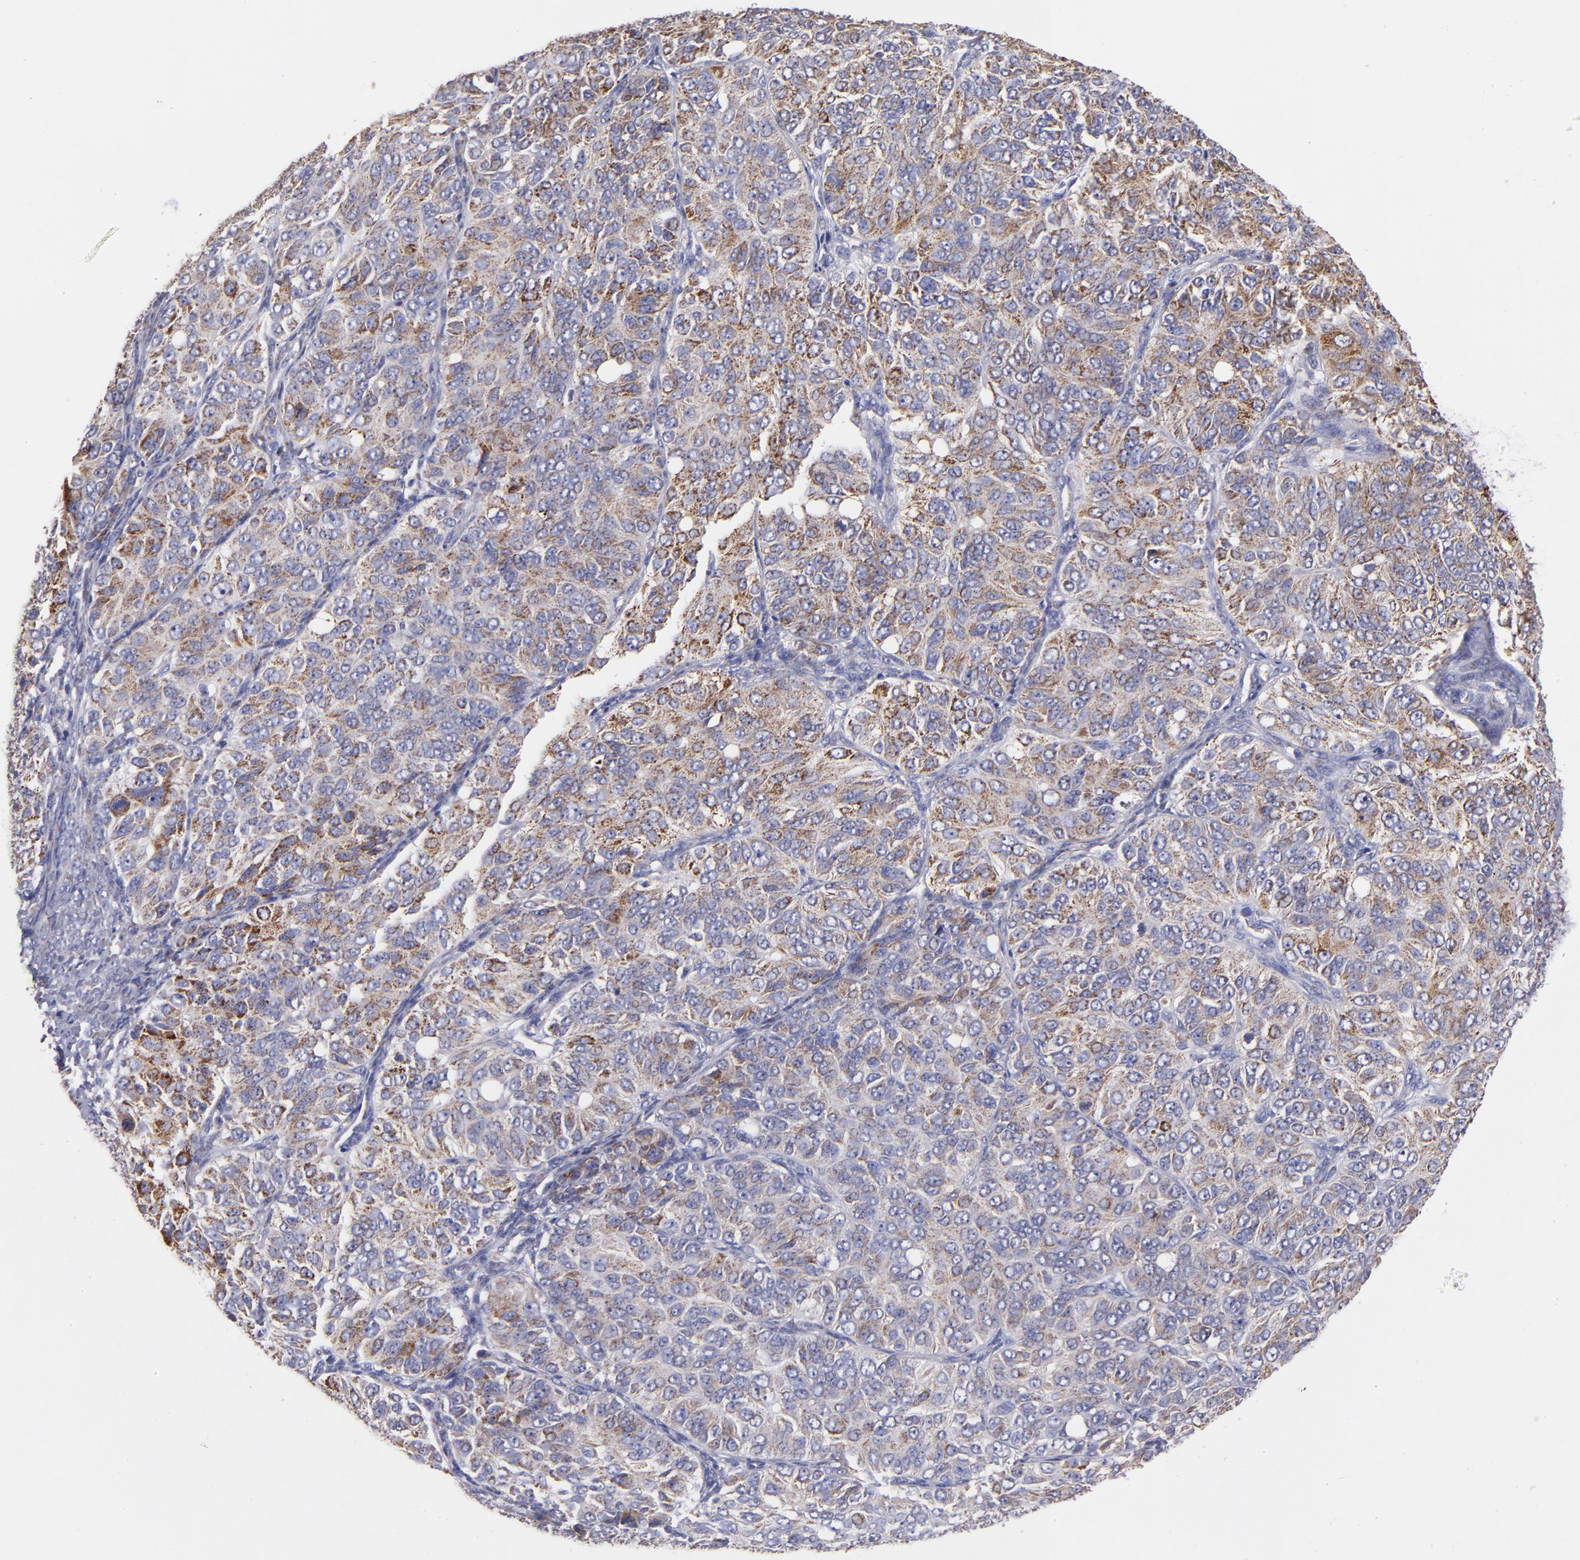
{"staining": {"intensity": "weak", "quantity": ">75%", "location": "cytoplasmic/membranous"}, "tissue": "ovarian cancer", "cell_type": "Tumor cells", "image_type": "cancer", "snomed": [{"axis": "morphology", "description": "Carcinoma, endometroid"}, {"axis": "topography", "description": "Ovary"}], "caption": "DAB immunohistochemical staining of endometroid carcinoma (ovarian) exhibits weak cytoplasmic/membranous protein staining in approximately >75% of tumor cells.", "gene": "CLTA", "patient": {"sex": "female", "age": 51}}